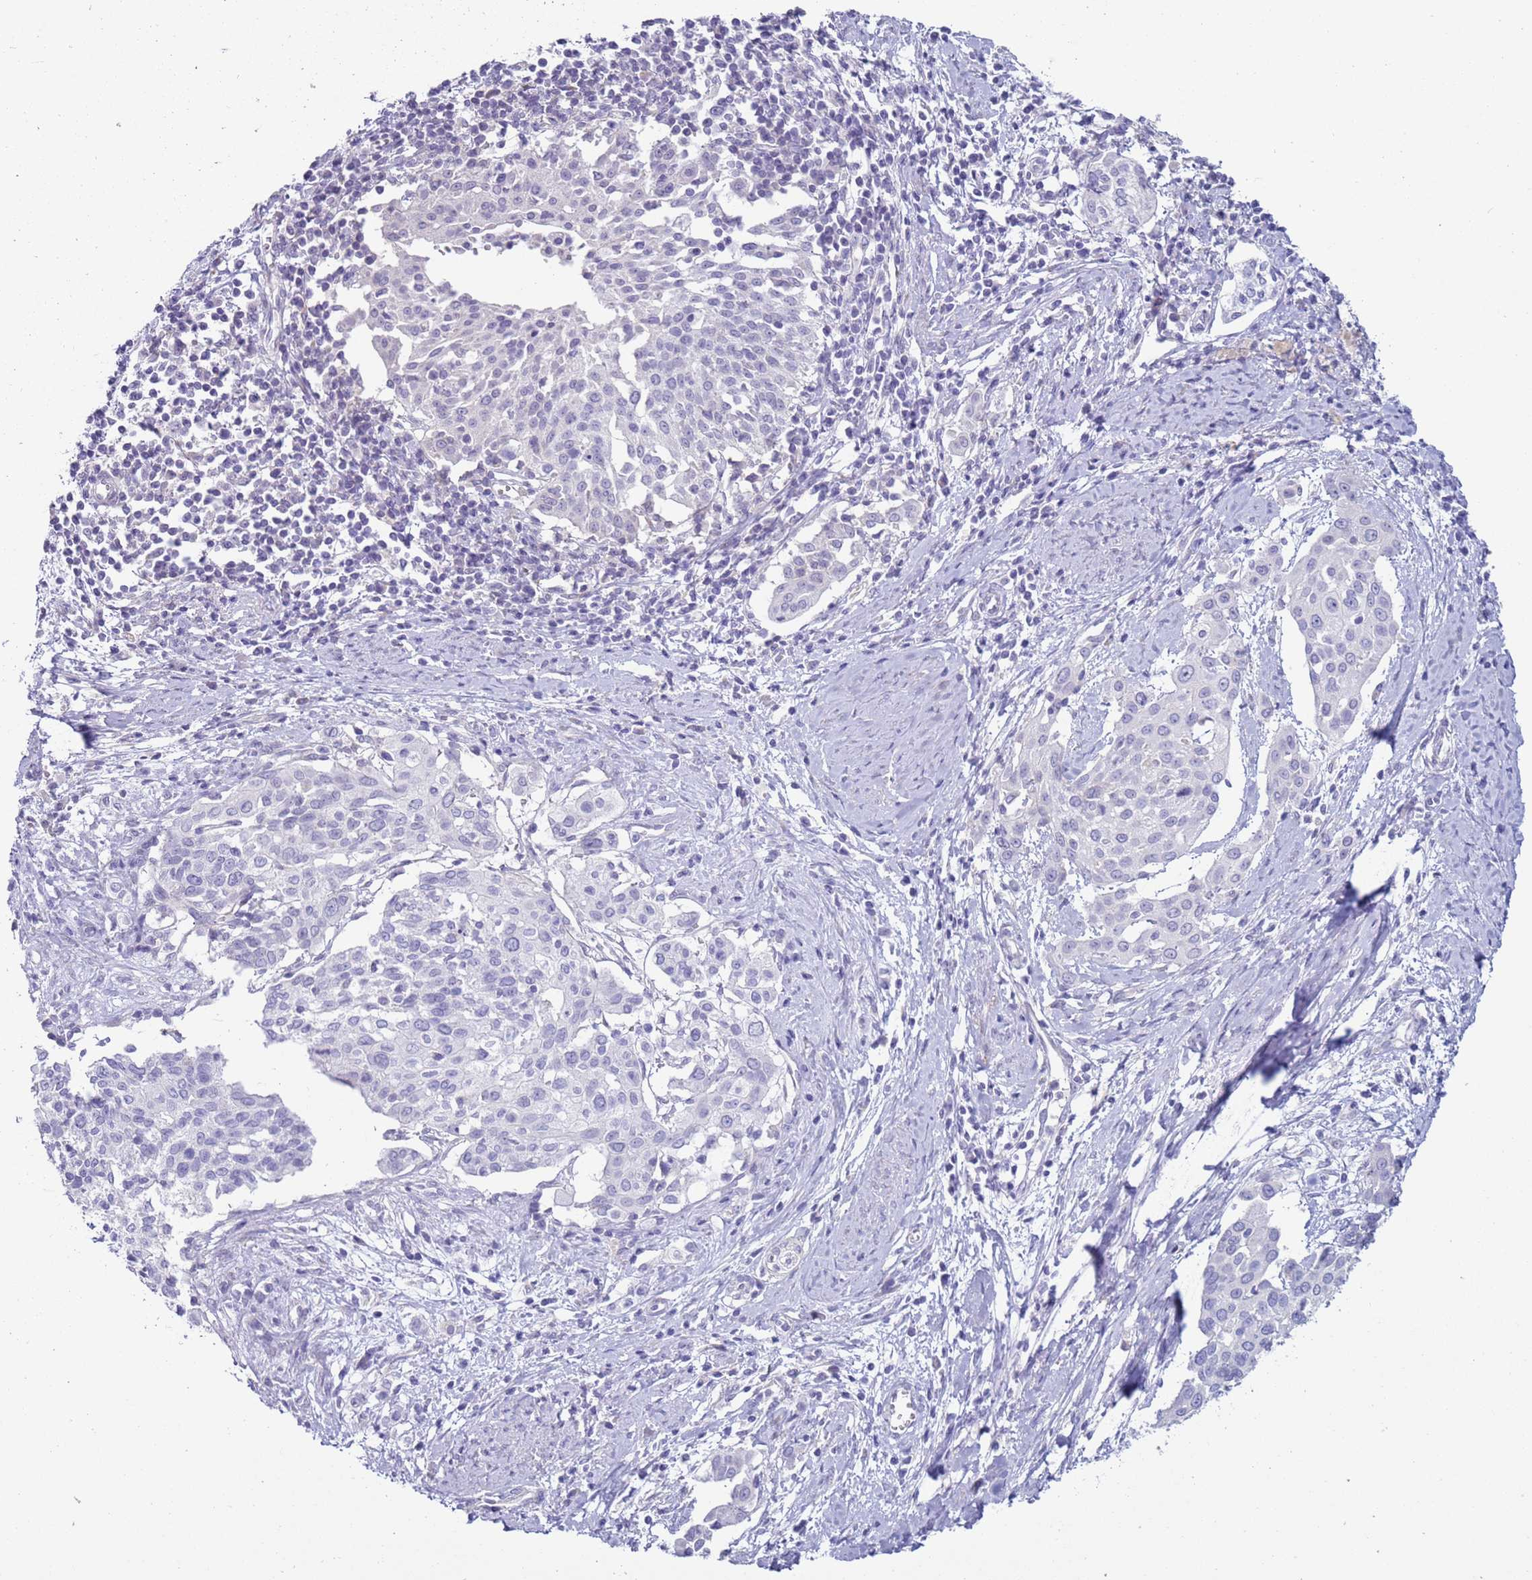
{"staining": {"intensity": "negative", "quantity": "none", "location": "none"}, "tissue": "cervical cancer", "cell_type": "Tumor cells", "image_type": "cancer", "snomed": [{"axis": "morphology", "description": "Squamous cell carcinoma, NOS"}, {"axis": "topography", "description": "Cervix"}], "caption": "The histopathology image reveals no staining of tumor cells in cervical squamous cell carcinoma. Brightfield microscopy of IHC stained with DAB (brown) and hematoxylin (blue), captured at high magnification.", "gene": "NPAP1", "patient": {"sex": "female", "age": 44}}